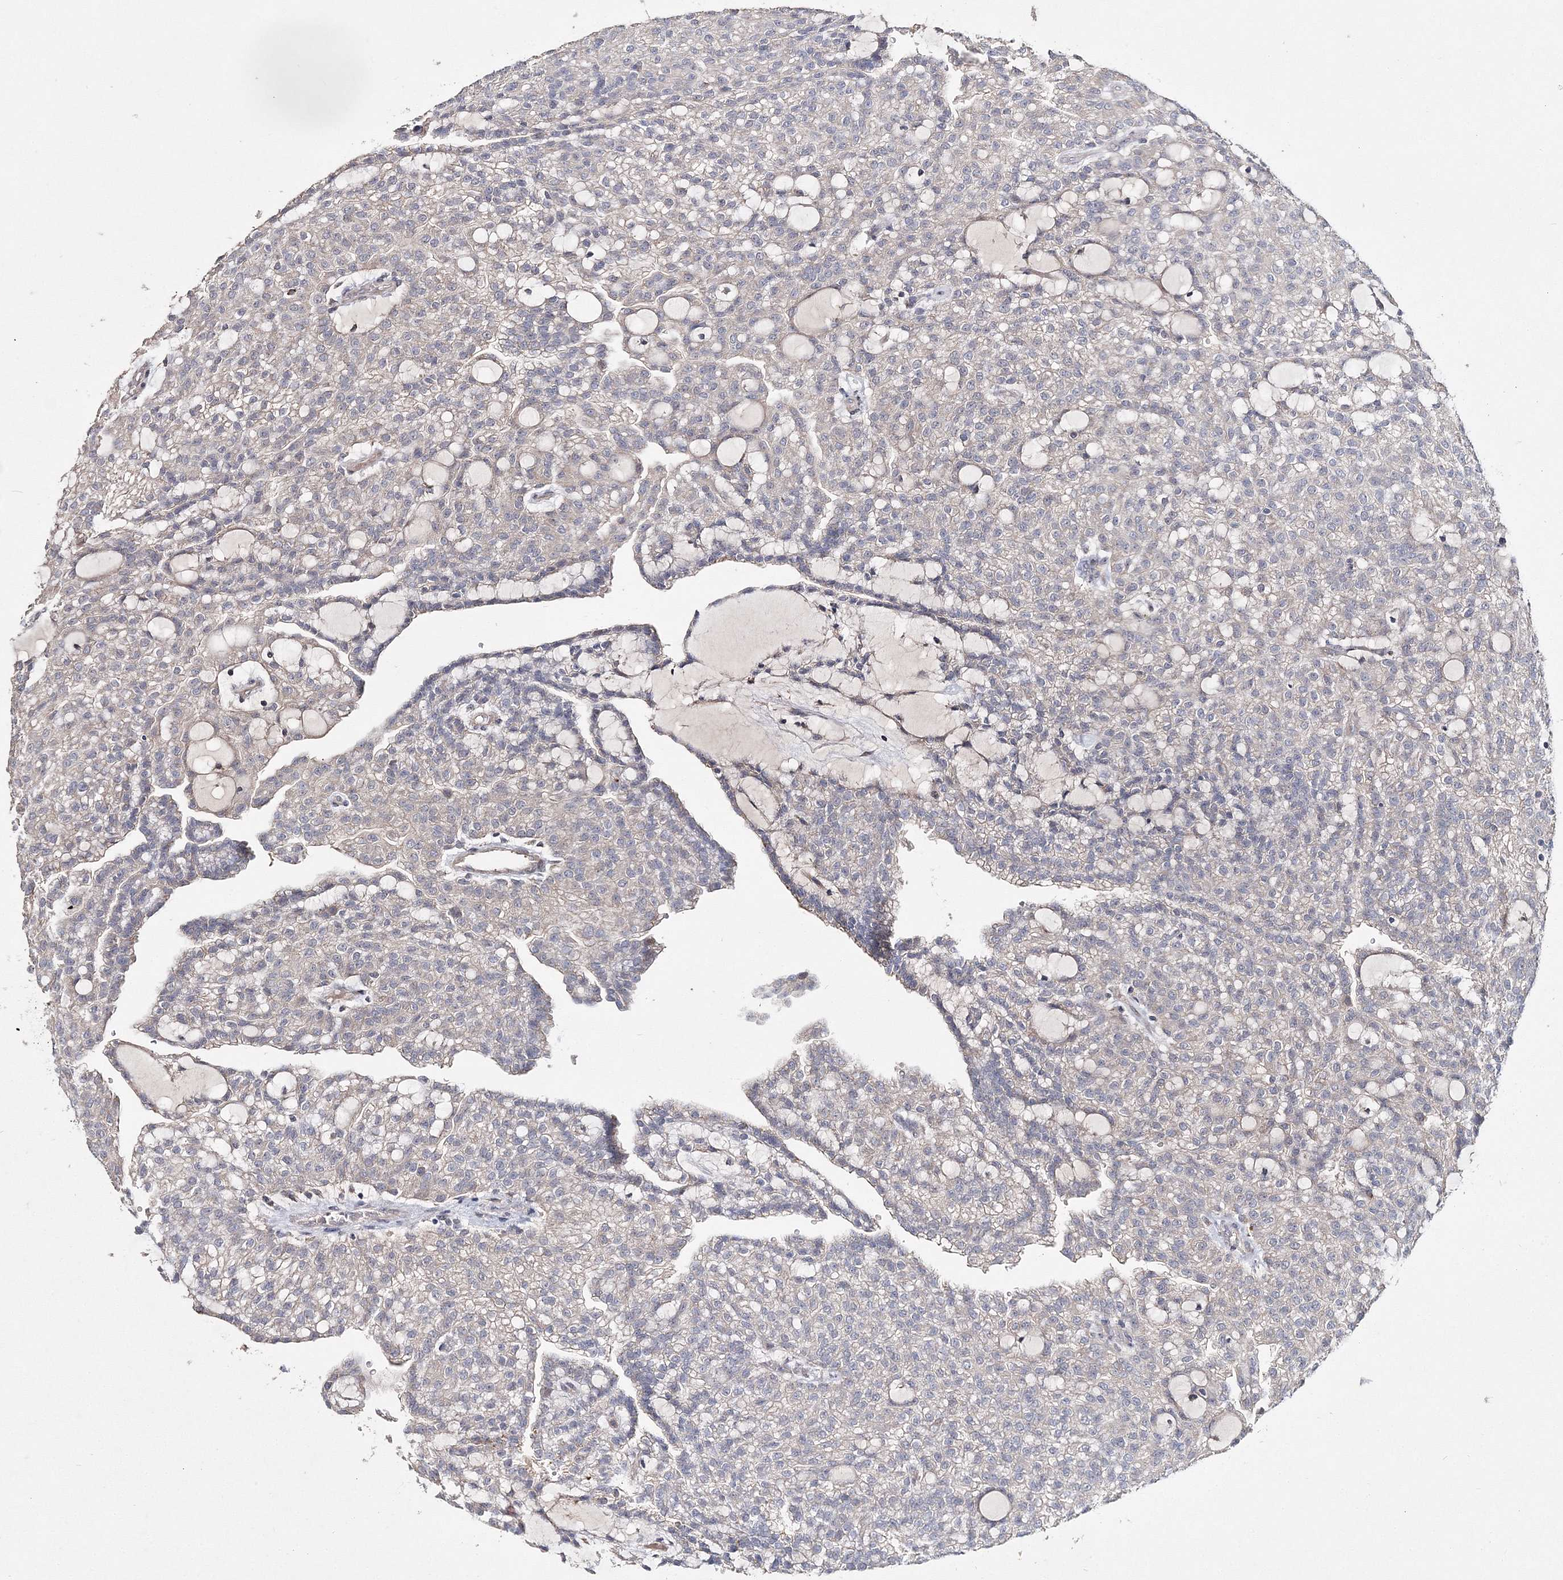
{"staining": {"intensity": "negative", "quantity": "none", "location": "none"}, "tissue": "renal cancer", "cell_type": "Tumor cells", "image_type": "cancer", "snomed": [{"axis": "morphology", "description": "Adenocarcinoma, NOS"}, {"axis": "topography", "description": "Kidney"}], "caption": "IHC of human renal cancer (adenocarcinoma) exhibits no expression in tumor cells.", "gene": "GJB5", "patient": {"sex": "male", "age": 63}}